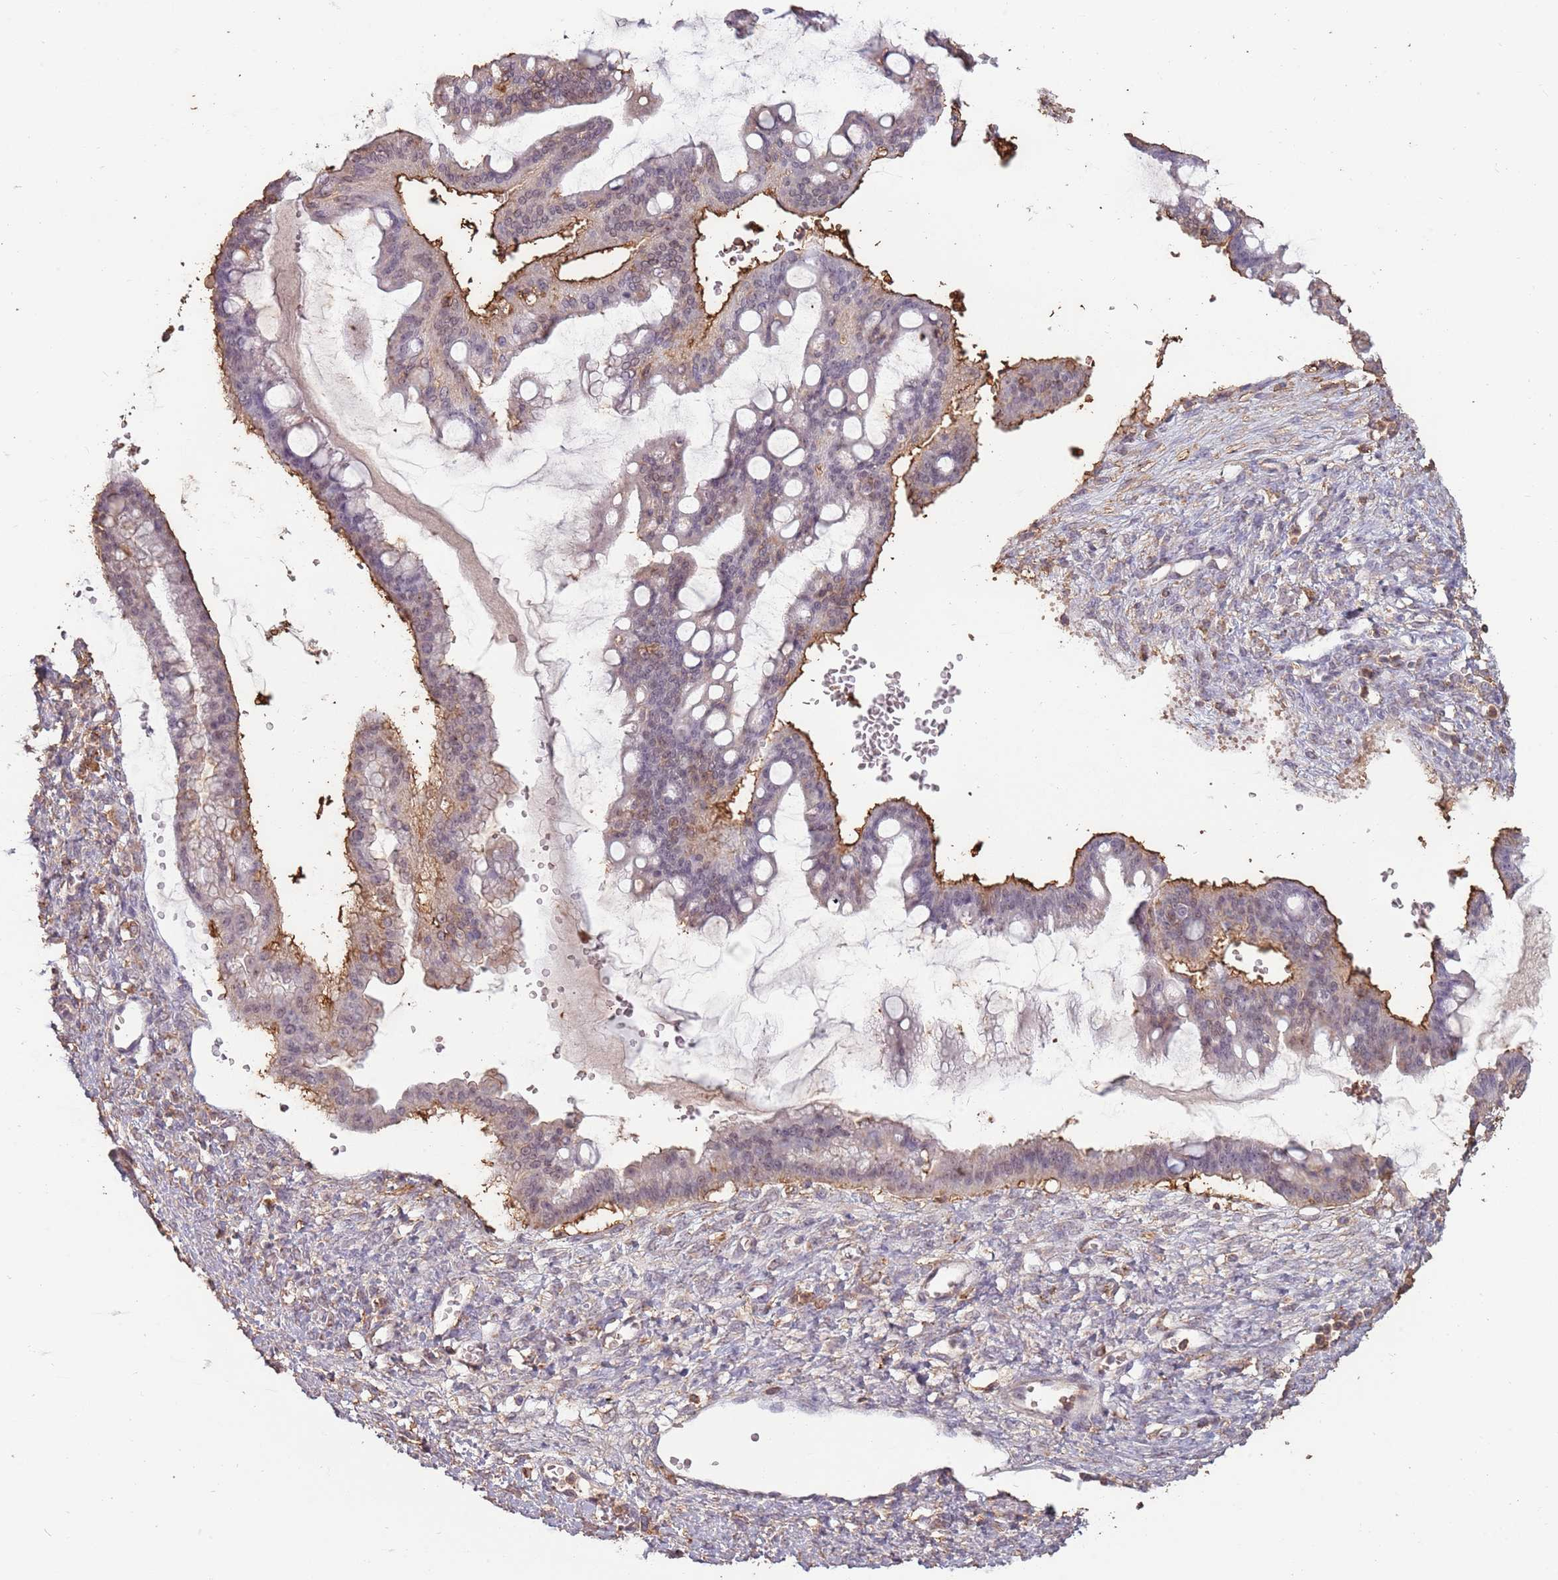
{"staining": {"intensity": "moderate", "quantity": "25%-75%", "location": "cytoplasmic/membranous"}, "tissue": "ovarian cancer", "cell_type": "Tumor cells", "image_type": "cancer", "snomed": [{"axis": "morphology", "description": "Cystadenocarcinoma, mucinous, NOS"}, {"axis": "topography", "description": "Ovary"}], "caption": "Human ovarian cancer (mucinous cystadenocarcinoma) stained for a protein (brown) demonstrates moderate cytoplasmic/membranous positive positivity in about 25%-75% of tumor cells.", "gene": "ATOSB", "patient": {"sex": "female", "age": 73}}